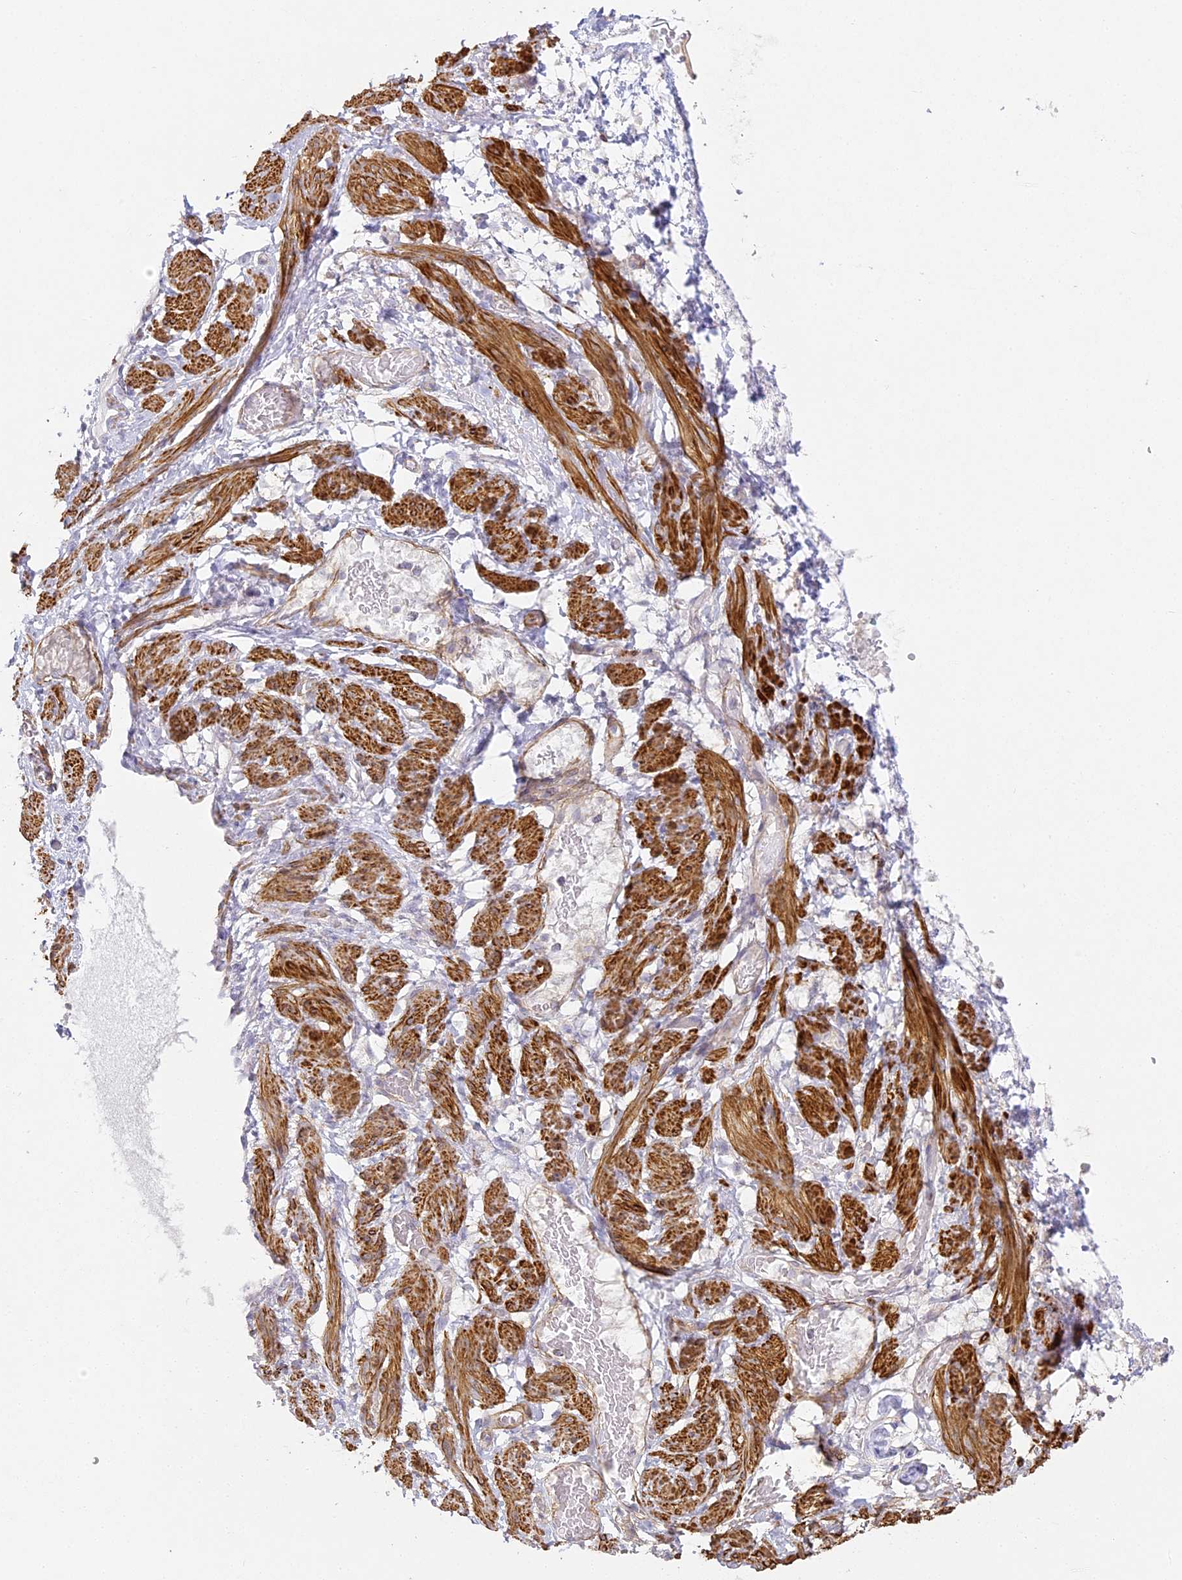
{"staining": {"intensity": "negative", "quantity": "none", "location": "none"}, "tissue": "adipose tissue", "cell_type": "Adipocytes", "image_type": "normal", "snomed": [{"axis": "morphology", "description": "Normal tissue, NOS"}, {"axis": "topography", "description": "Smooth muscle"}, {"axis": "topography", "description": "Peripheral nerve tissue"}], "caption": "The image displays no significant staining in adipocytes of adipose tissue. (DAB (3,3'-diaminobenzidine) immunohistochemistry (IHC), high magnification).", "gene": "MED28", "patient": {"sex": "female", "age": 39}}